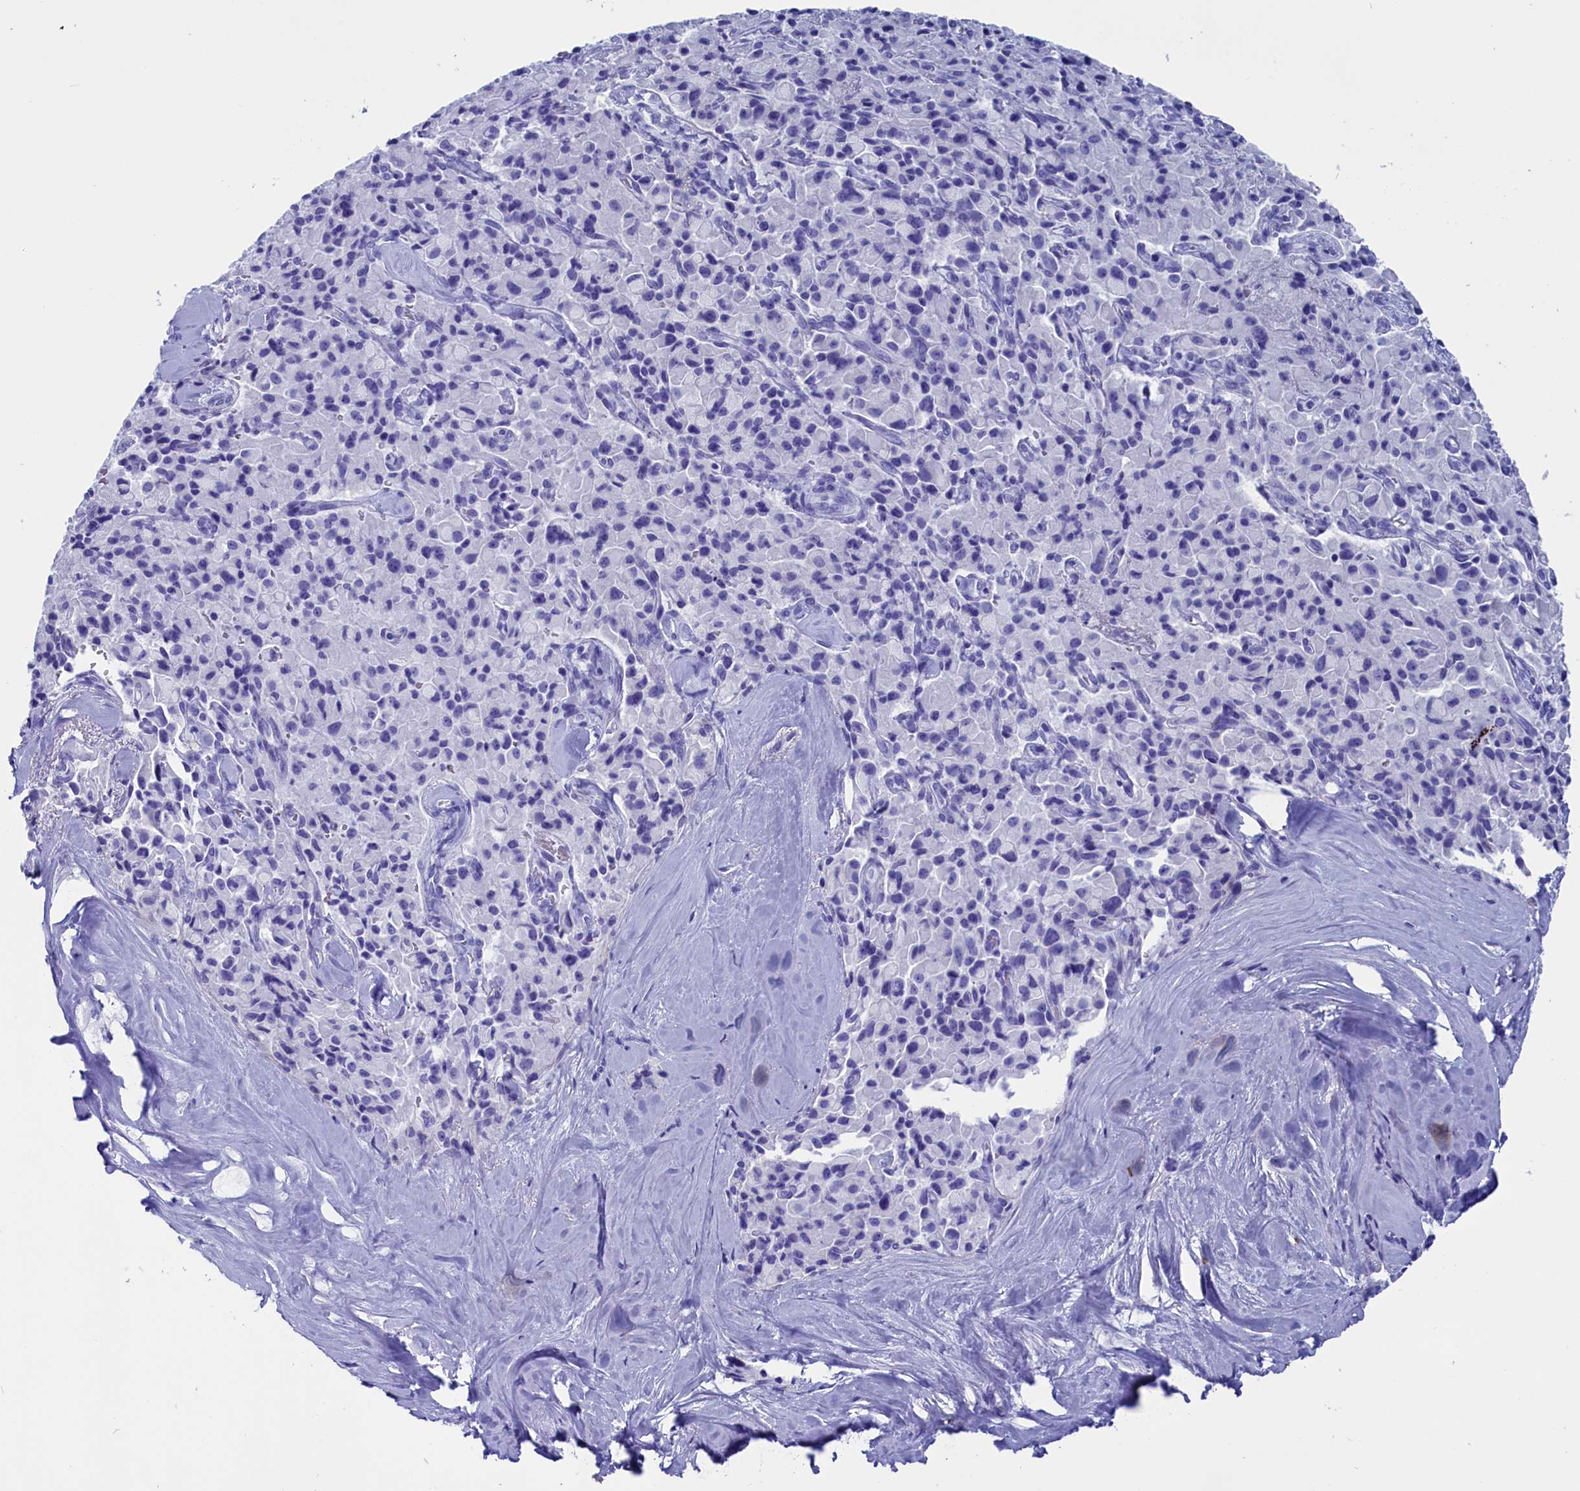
{"staining": {"intensity": "negative", "quantity": "none", "location": "none"}, "tissue": "pancreatic cancer", "cell_type": "Tumor cells", "image_type": "cancer", "snomed": [{"axis": "morphology", "description": "Adenocarcinoma, NOS"}, {"axis": "topography", "description": "Pancreas"}], "caption": "DAB immunohistochemical staining of pancreatic adenocarcinoma reveals no significant positivity in tumor cells.", "gene": "ANKRD29", "patient": {"sex": "male", "age": 65}}